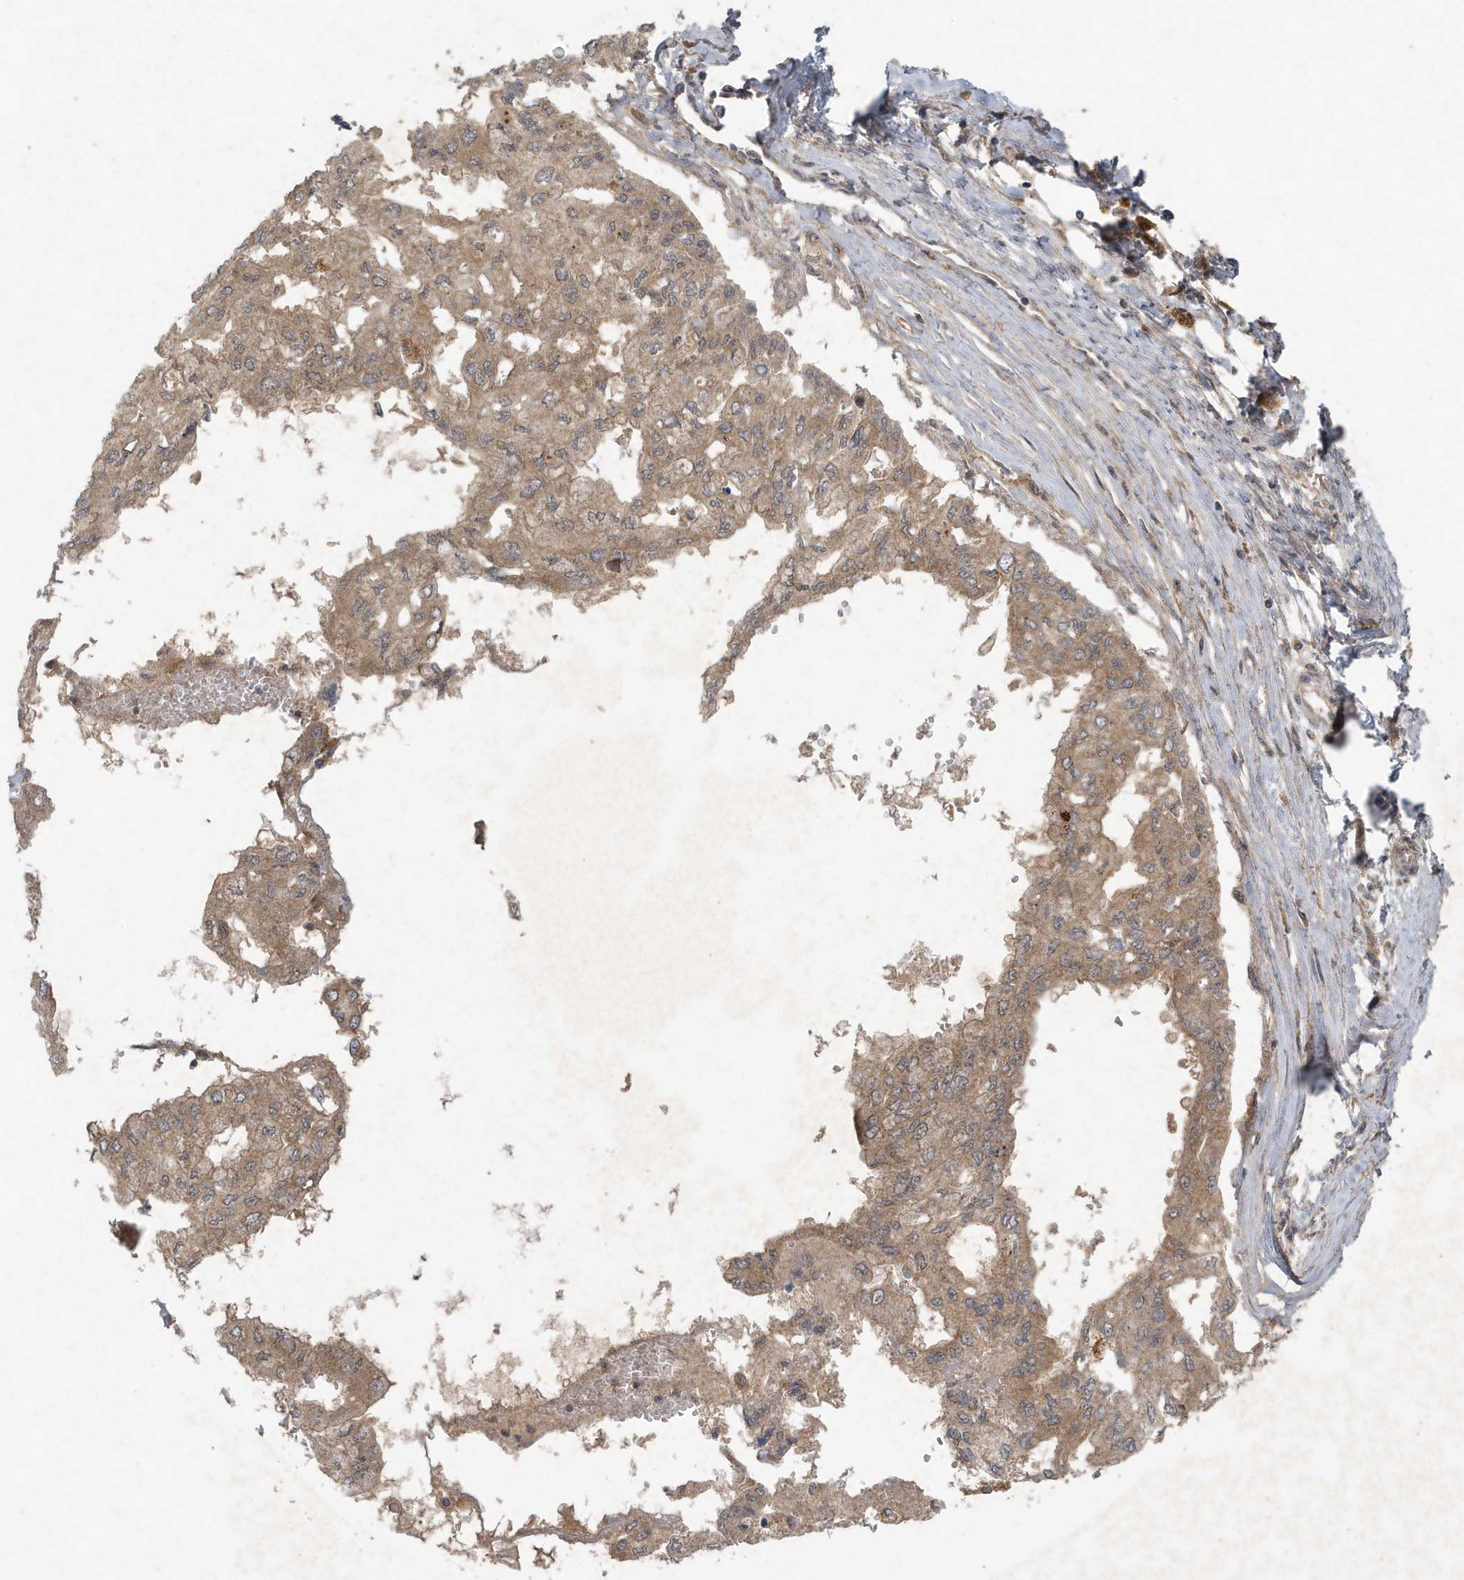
{"staining": {"intensity": "moderate", "quantity": ">75%", "location": "cytoplasmic/membranous"}, "tissue": "pancreatic cancer", "cell_type": "Tumor cells", "image_type": "cancer", "snomed": [{"axis": "morphology", "description": "Adenocarcinoma, NOS"}, {"axis": "topography", "description": "Pancreas"}], "caption": "Immunohistochemical staining of human pancreatic cancer (adenocarcinoma) reveals moderate cytoplasmic/membranous protein expression in approximately >75% of tumor cells.", "gene": "C1RL", "patient": {"sex": "male", "age": 51}}